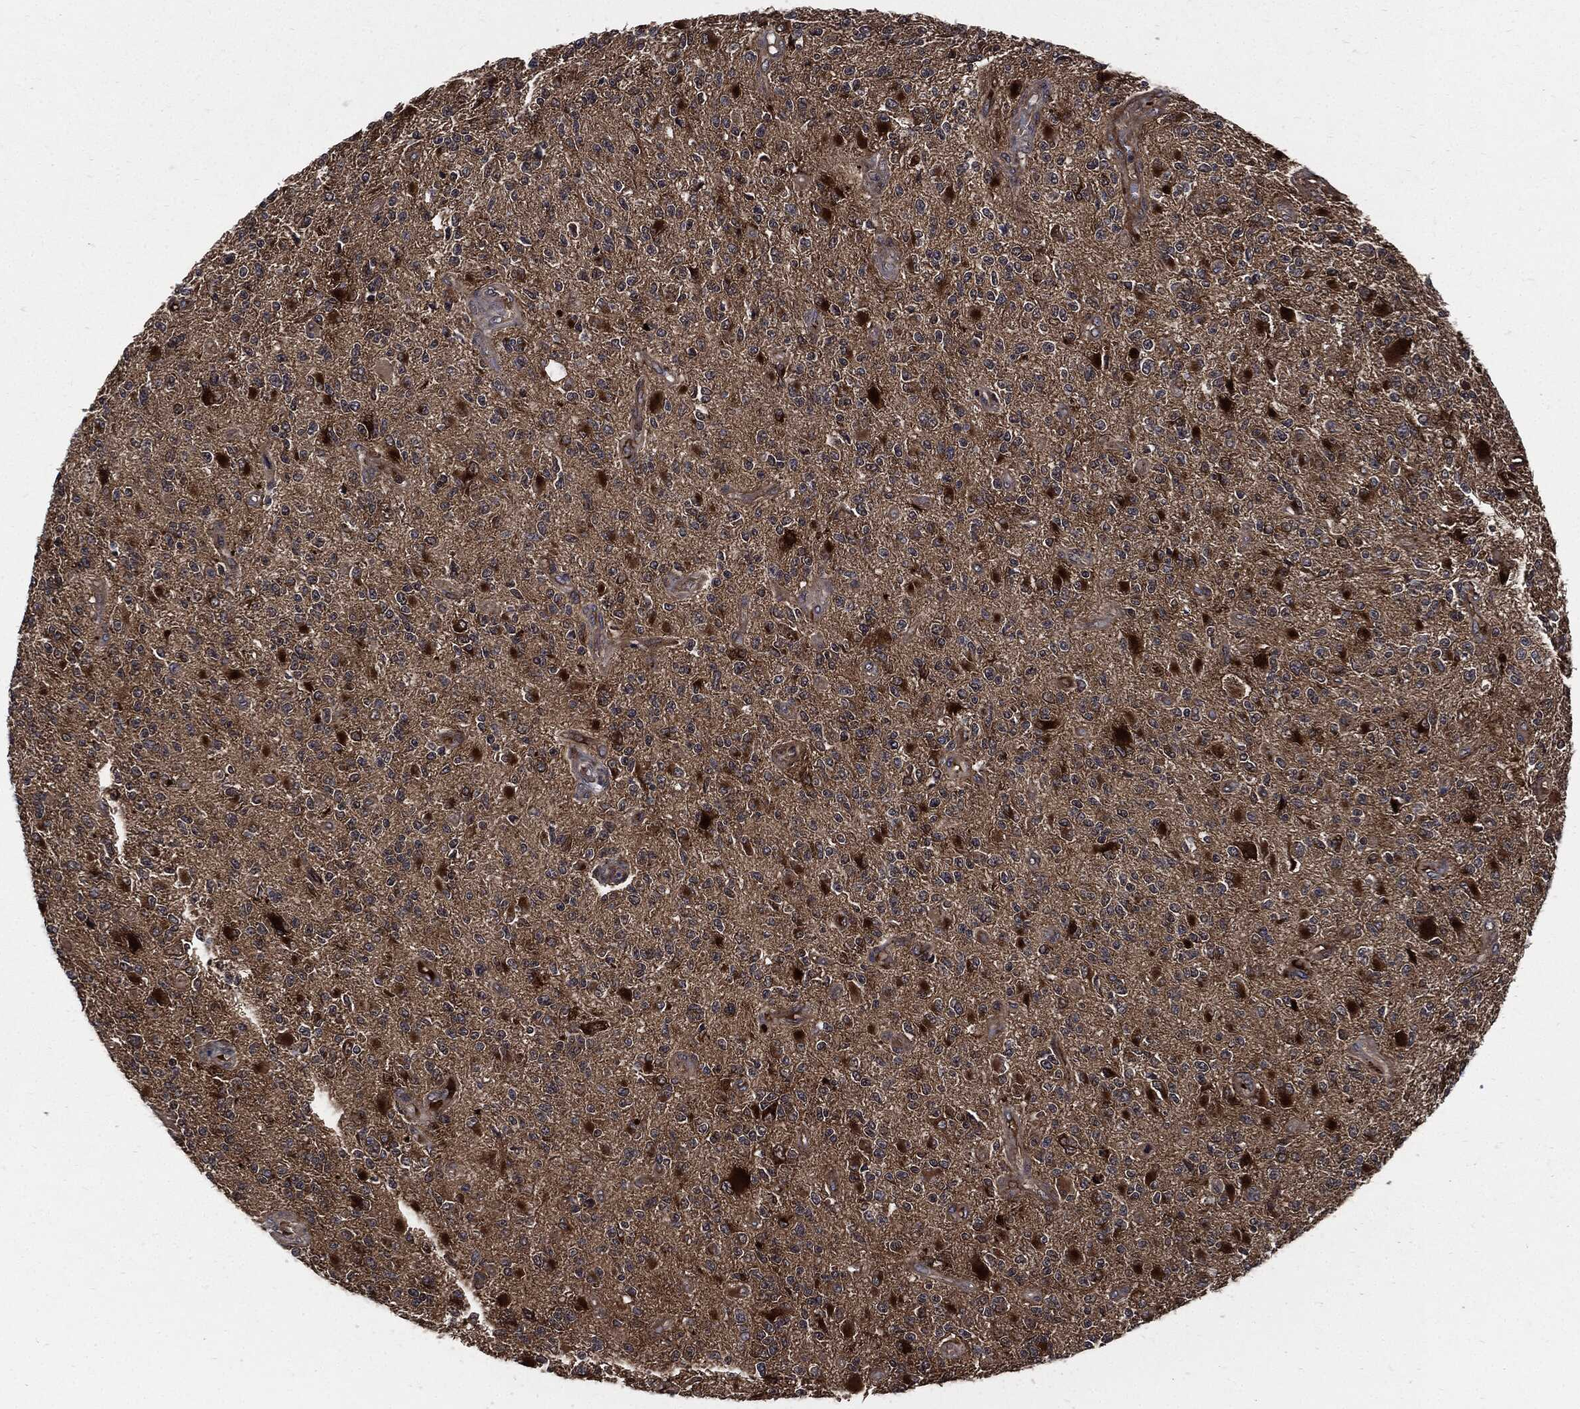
{"staining": {"intensity": "moderate", "quantity": "25%-75%", "location": "cytoplasmic/membranous"}, "tissue": "glioma", "cell_type": "Tumor cells", "image_type": "cancer", "snomed": [{"axis": "morphology", "description": "Glioma, malignant, High grade"}, {"axis": "topography", "description": "Brain"}], "caption": "Immunohistochemistry (IHC) staining of high-grade glioma (malignant), which demonstrates medium levels of moderate cytoplasmic/membranous expression in approximately 25%-75% of tumor cells indicating moderate cytoplasmic/membranous protein staining. The staining was performed using DAB (brown) for protein detection and nuclei were counterstained in hematoxylin (blue).", "gene": "CLU", "patient": {"sex": "female", "age": 63}}